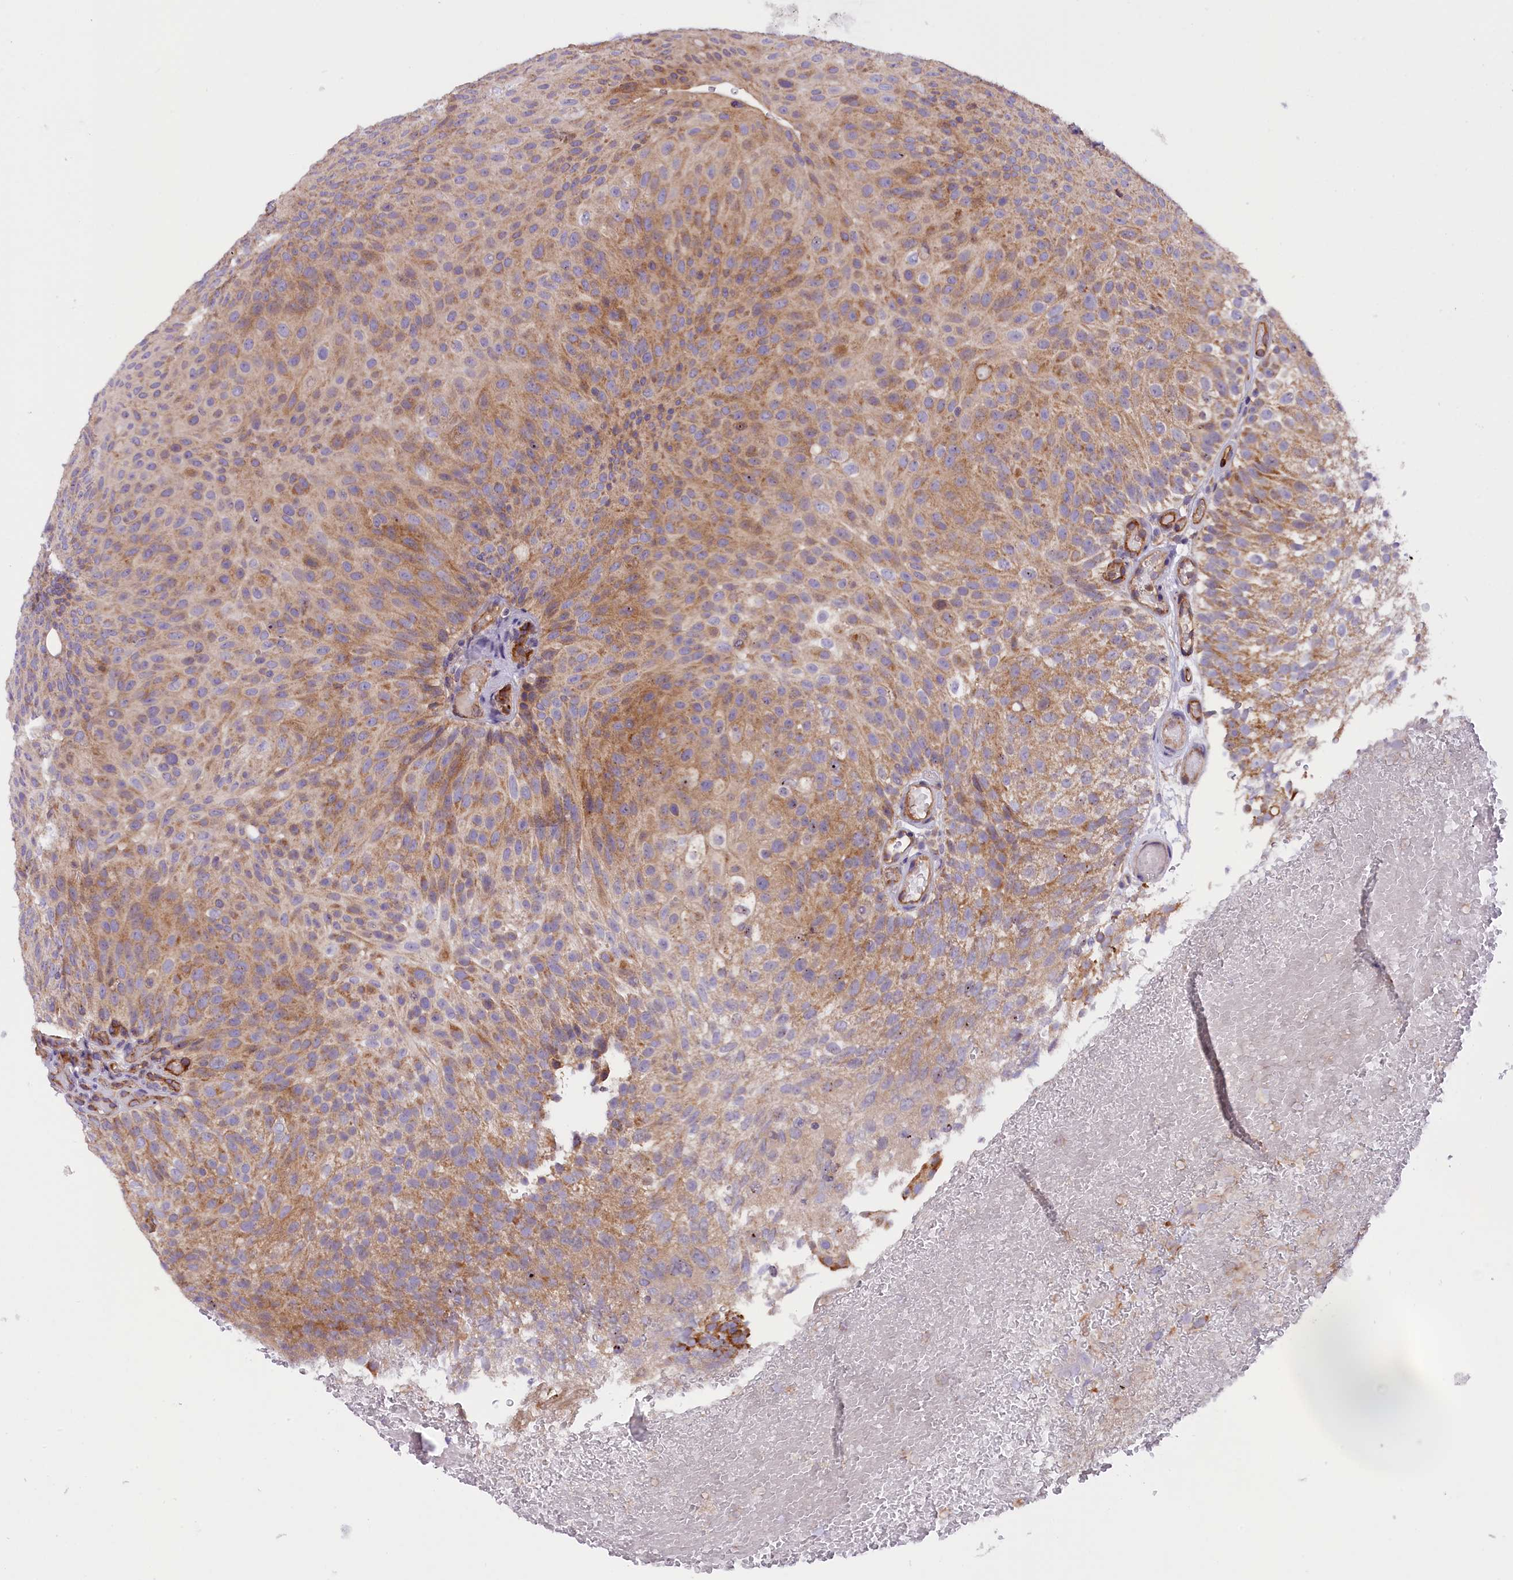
{"staining": {"intensity": "moderate", "quantity": ">75%", "location": "cytoplasmic/membranous"}, "tissue": "urothelial cancer", "cell_type": "Tumor cells", "image_type": "cancer", "snomed": [{"axis": "morphology", "description": "Urothelial carcinoma, Low grade"}, {"axis": "topography", "description": "Urinary bladder"}], "caption": "The micrograph exhibits a brown stain indicating the presence of a protein in the cytoplasmic/membranous of tumor cells in urothelial cancer. (IHC, brightfield microscopy, high magnification).", "gene": "DNAJB9", "patient": {"sex": "male", "age": 78}}